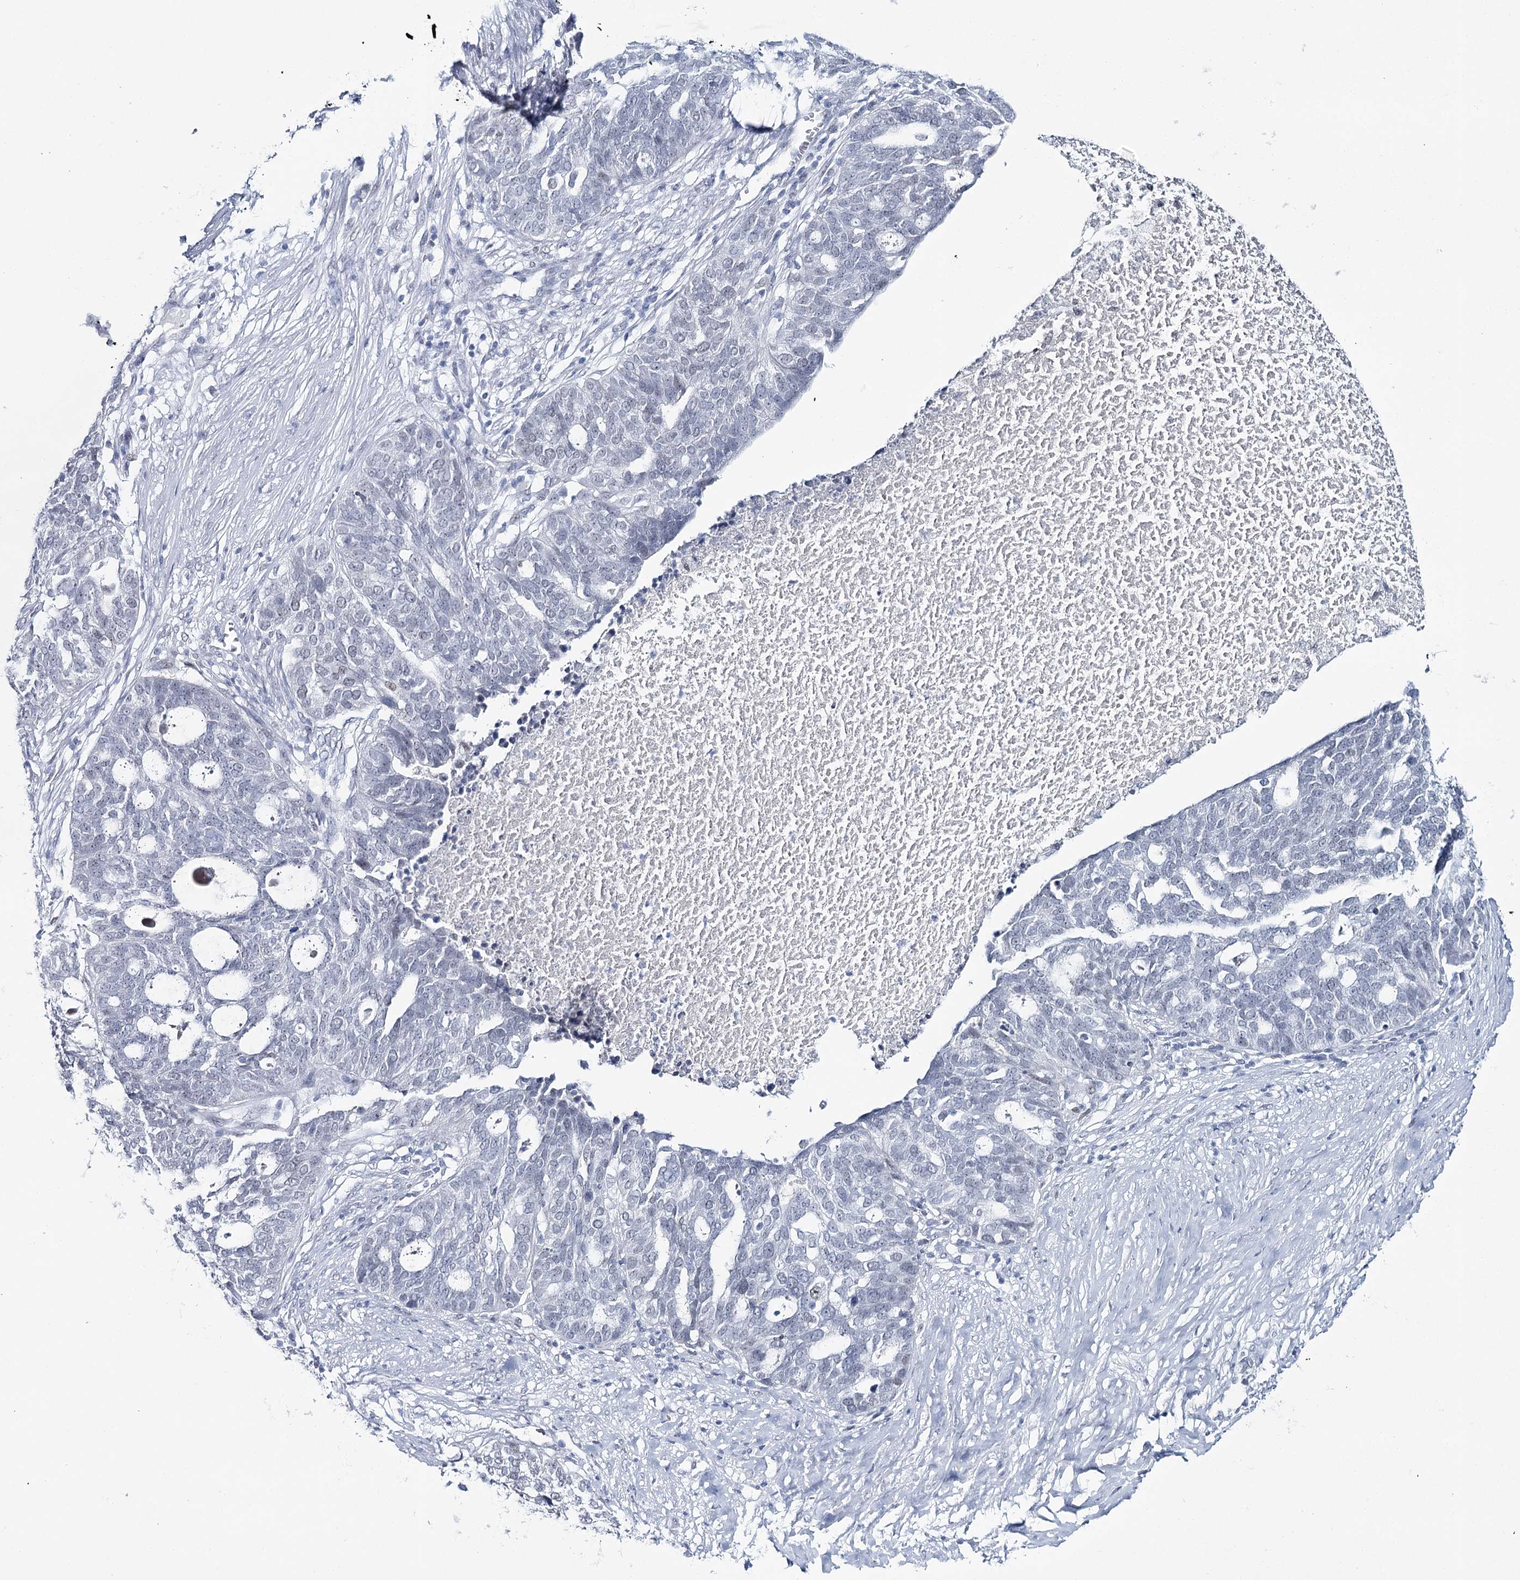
{"staining": {"intensity": "negative", "quantity": "none", "location": "none"}, "tissue": "ovarian cancer", "cell_type": "Tumor cells", "image_type": "cancer", "snomed": [{"axis": "morphology", "description": "Cystadenocarcinoma, serous, NOS"}, {"axis": "topography", "description": "Ovary"}], "caption": "Serous cystadenocarcinoma (ovarian) was stained to show a protein in brown. There is no significant positivity in tumor cells.", "gene": "ZC3H8", "patient": {"sex": "female", "age": 59}}